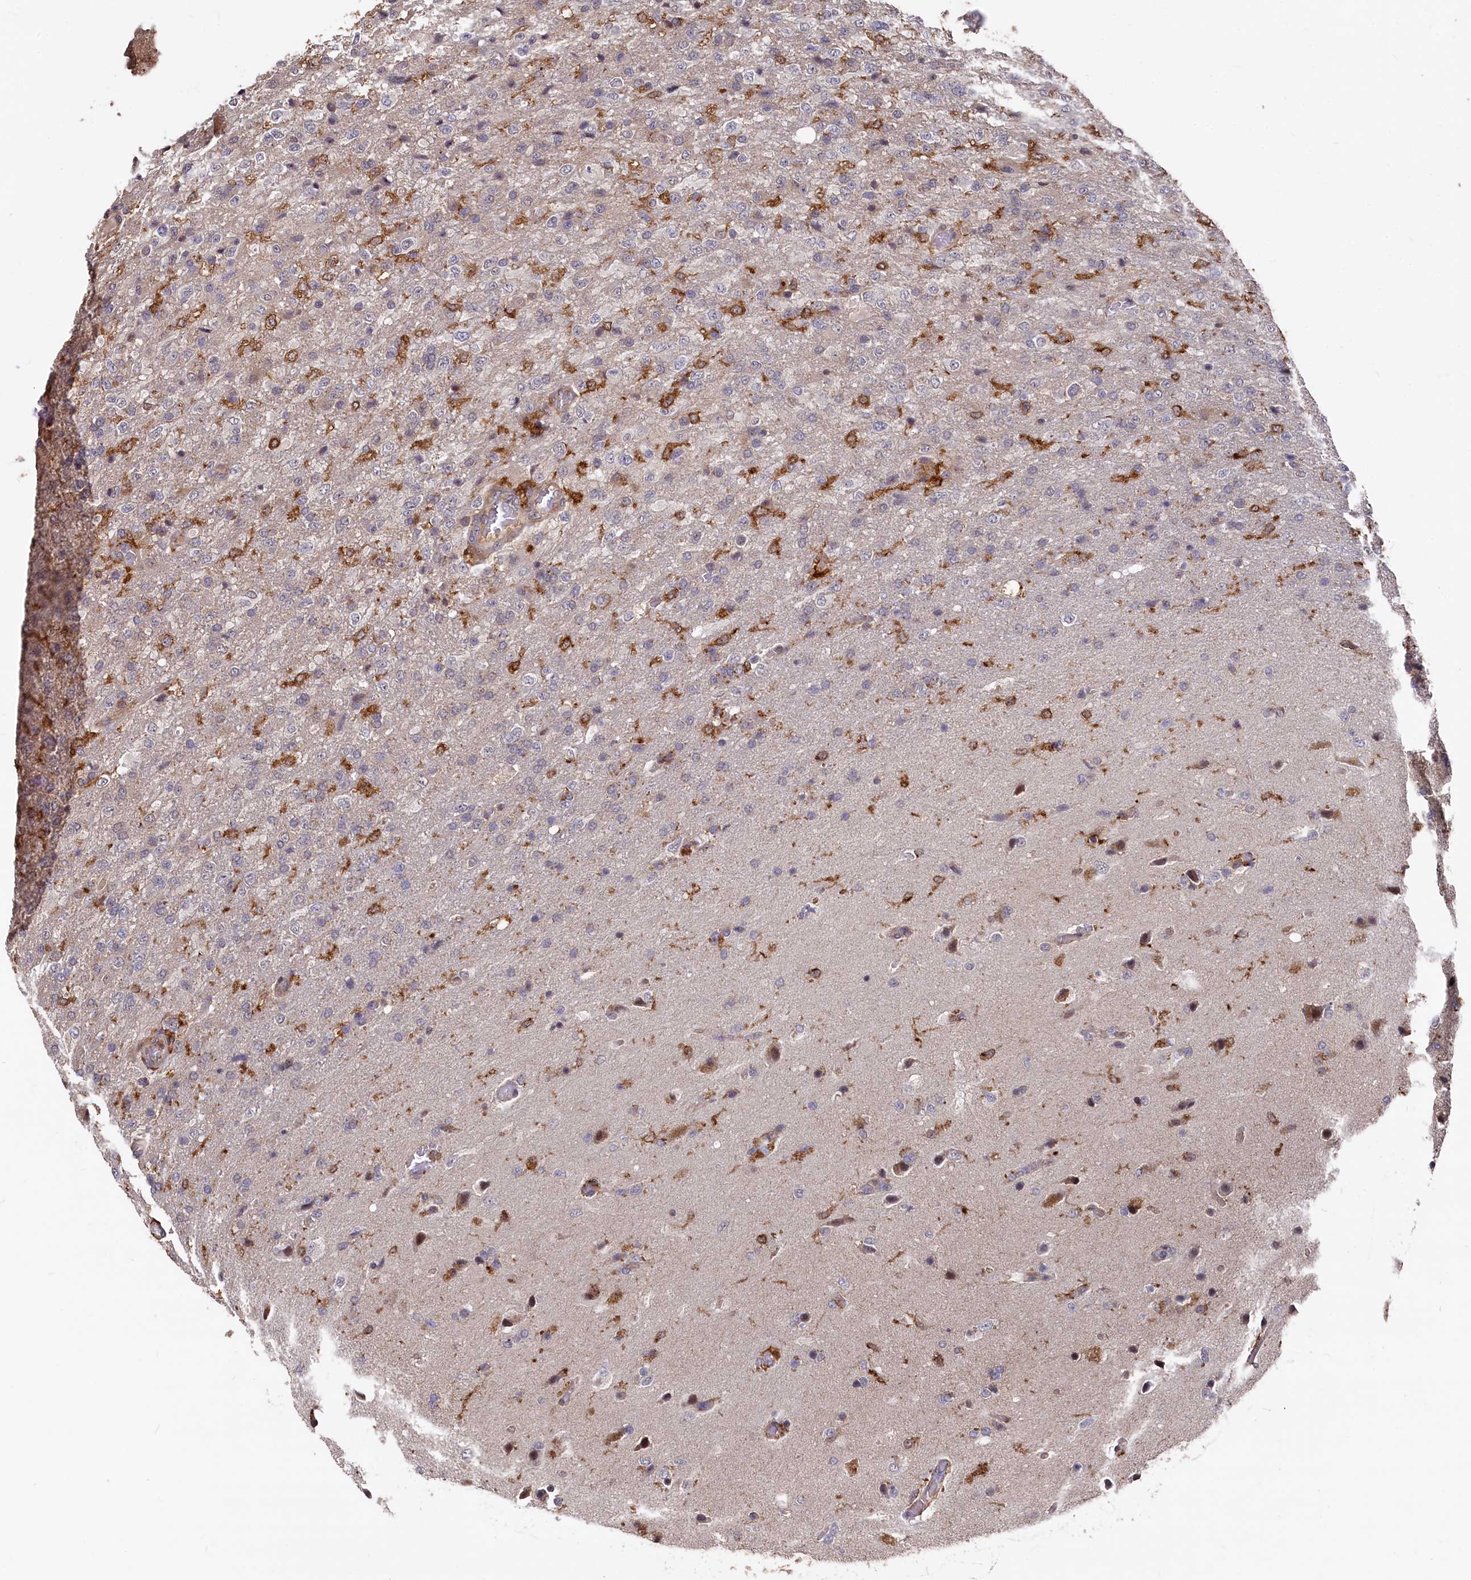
{"staining": {"intensity": "negative", "quantity": "none", "location": "none"}, "tissue": "glioma", "cell_type": "Tumor cells", "image_type": "cancer", "snomed": [{"axis": "morphology", "description": "Glioma, malignant, High grade"}, {"axis": "topography", "description": "Brain"}], "caption": "This is an immunohistochemistry (IHC) histopathology image of glioma. There is no staining in tumor cells.", "gene": "PLEKHO2", "patient": {"sex": "female", "age": 74}}